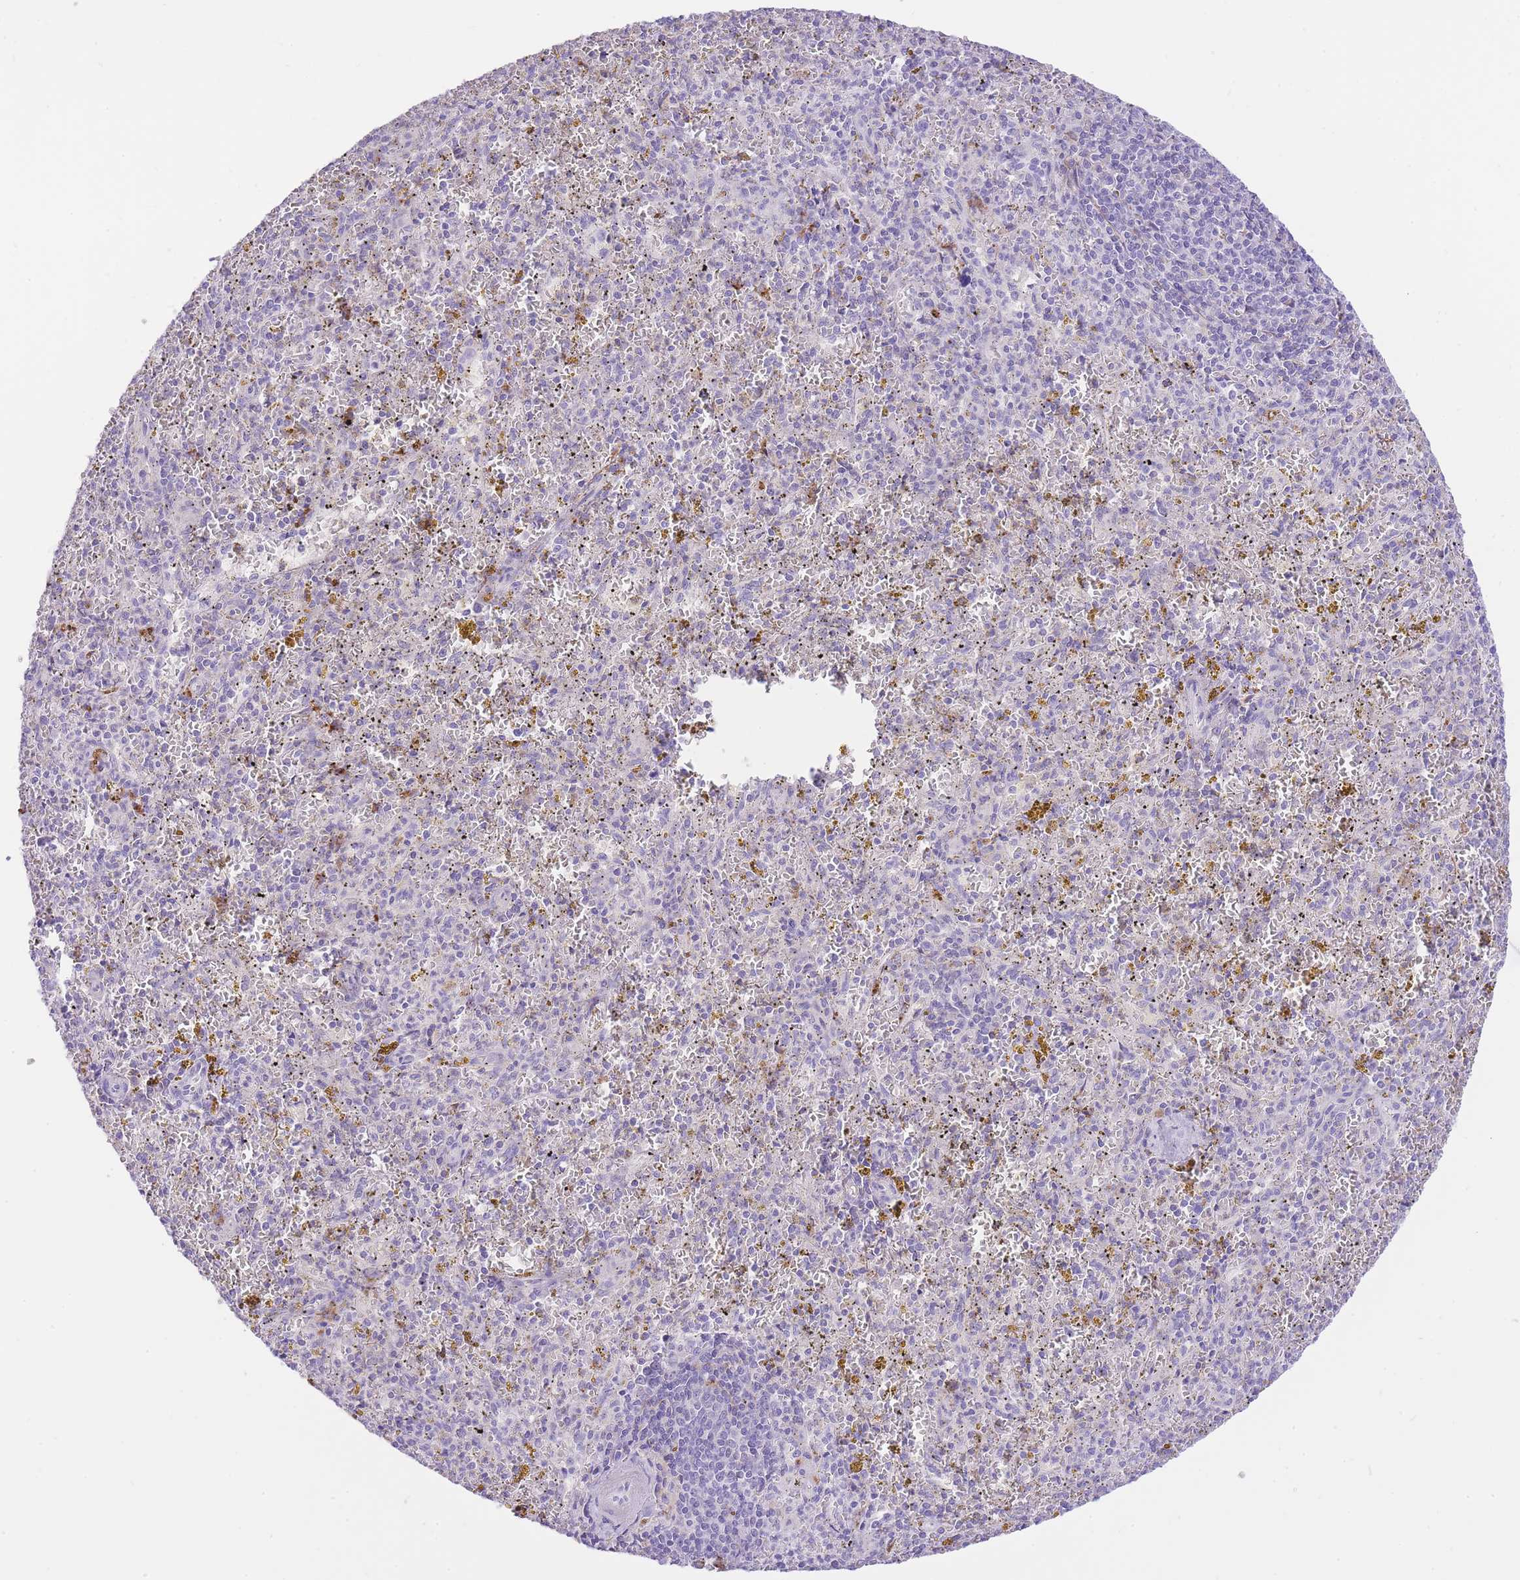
{"staining": {"intensity": "negative", "quantity": "none", "location": "none"}, "tissue": "spleen", "cell_type": "Cells in red pulp", "image_type": "normal", "snomed": [{"axis": "morphology", "description": "Normal tissue, NOS"}, {"axis": "topography", "description": "Spleen"}], "caption": "A micrograph of human spleen is negative for staining in cells in red pulp. The staining is performed using DAB brown chromogen with nuclei counter-stained in using hematoxylin.", "gene": "HRG", "patient": {"sex": "male", "age": 57}}